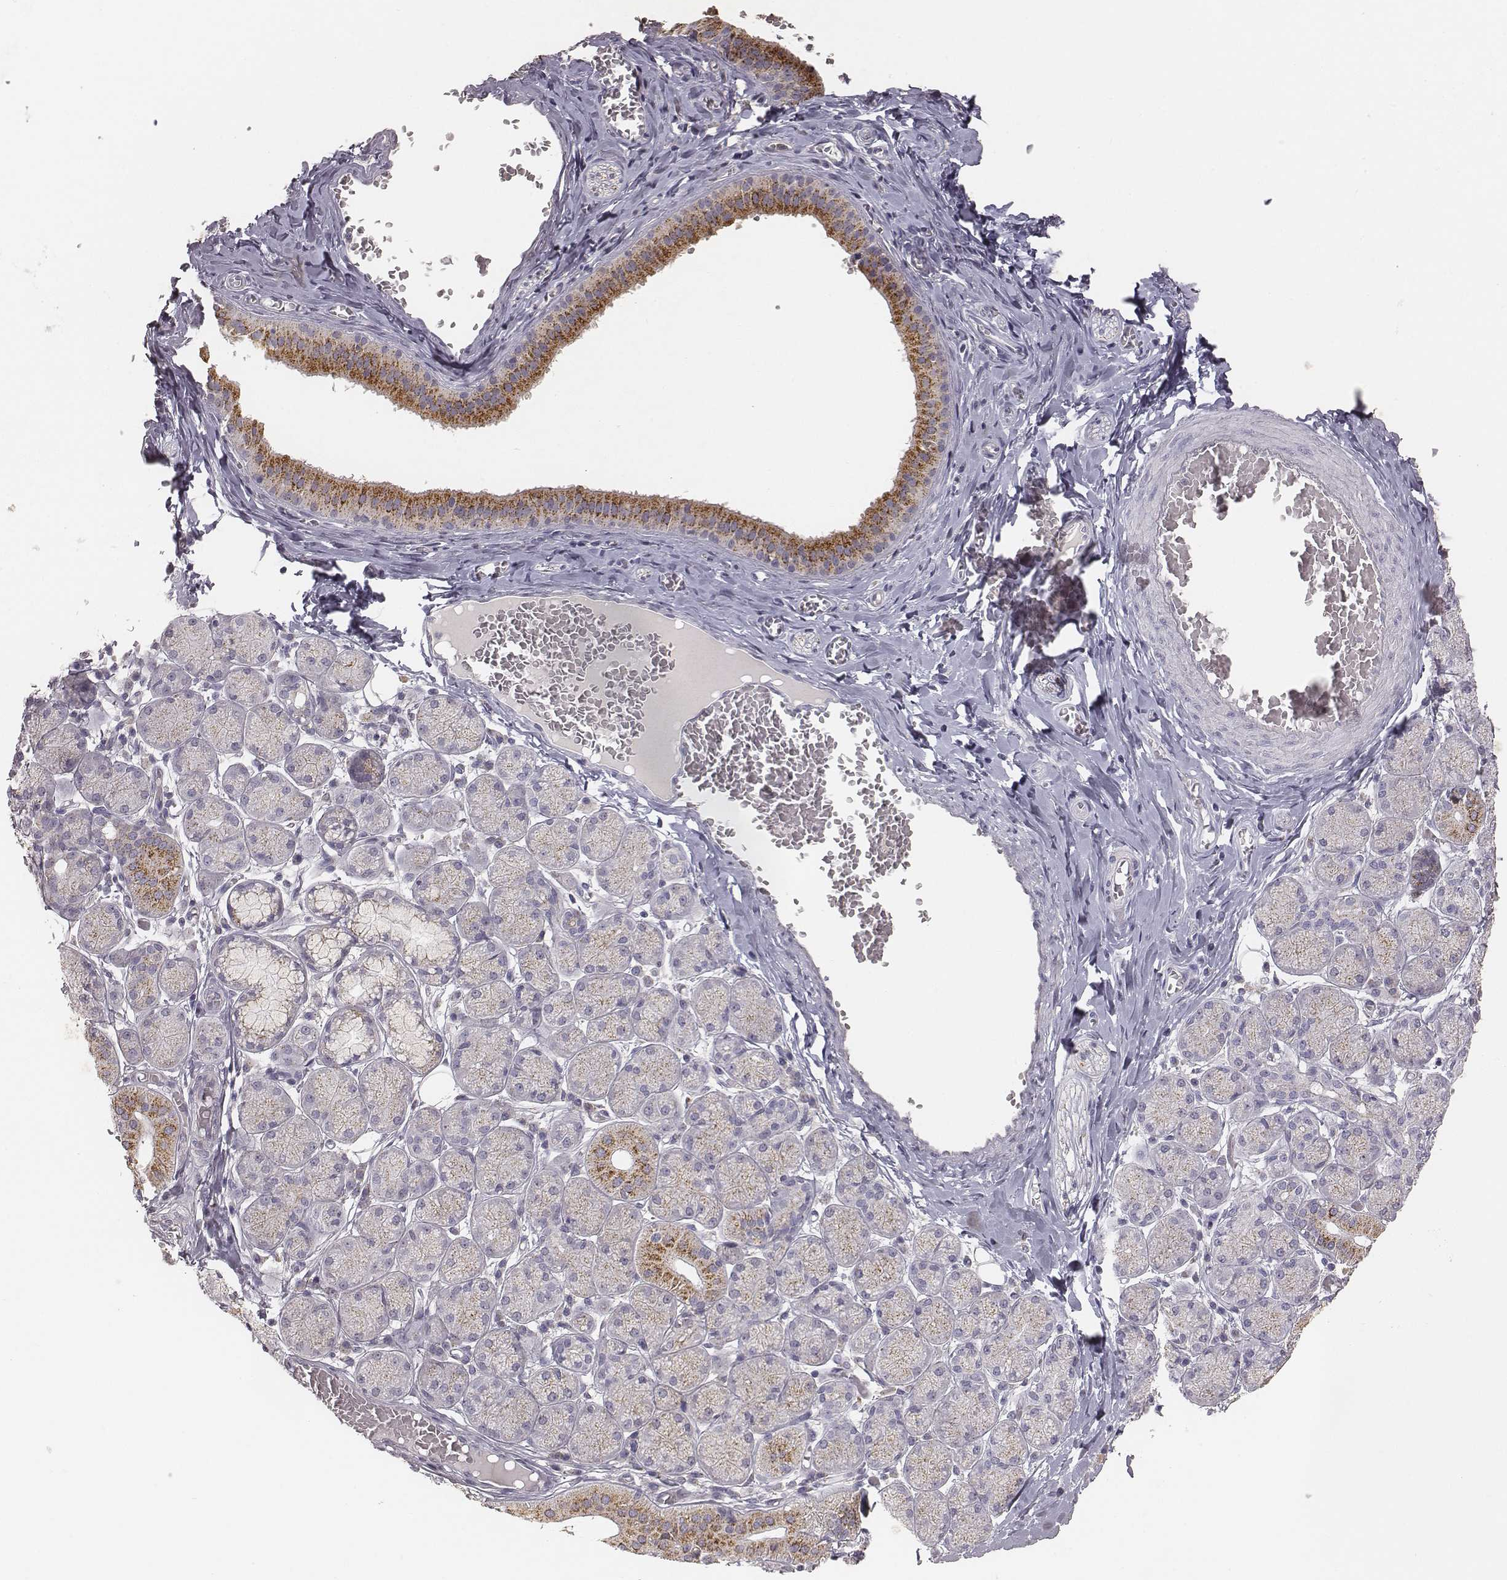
{"staining": {"intensity": "moderate", "quantity": "<25%", "location": "cytoplasmic/membranous"}, "tissue": "salivary gland", "cell_type": "Glandular cells", "image_type": "normal", "snomed": [{"axis": "morphology", "description": "Normal tissue, NOS"}, {"axis": "topography", "description": "Salivary gland"}, {"axis": "topography", "description": "Peripheral nerve tissue"}], "caption": "A high-resolution image shows IHC staining of normal salivary gland, which displays moderate cytoplasmic/membranous staining in about <25% of glandular cells.", "gene": "ABCD3", "patient": {"sex": "female", "age": 24}}